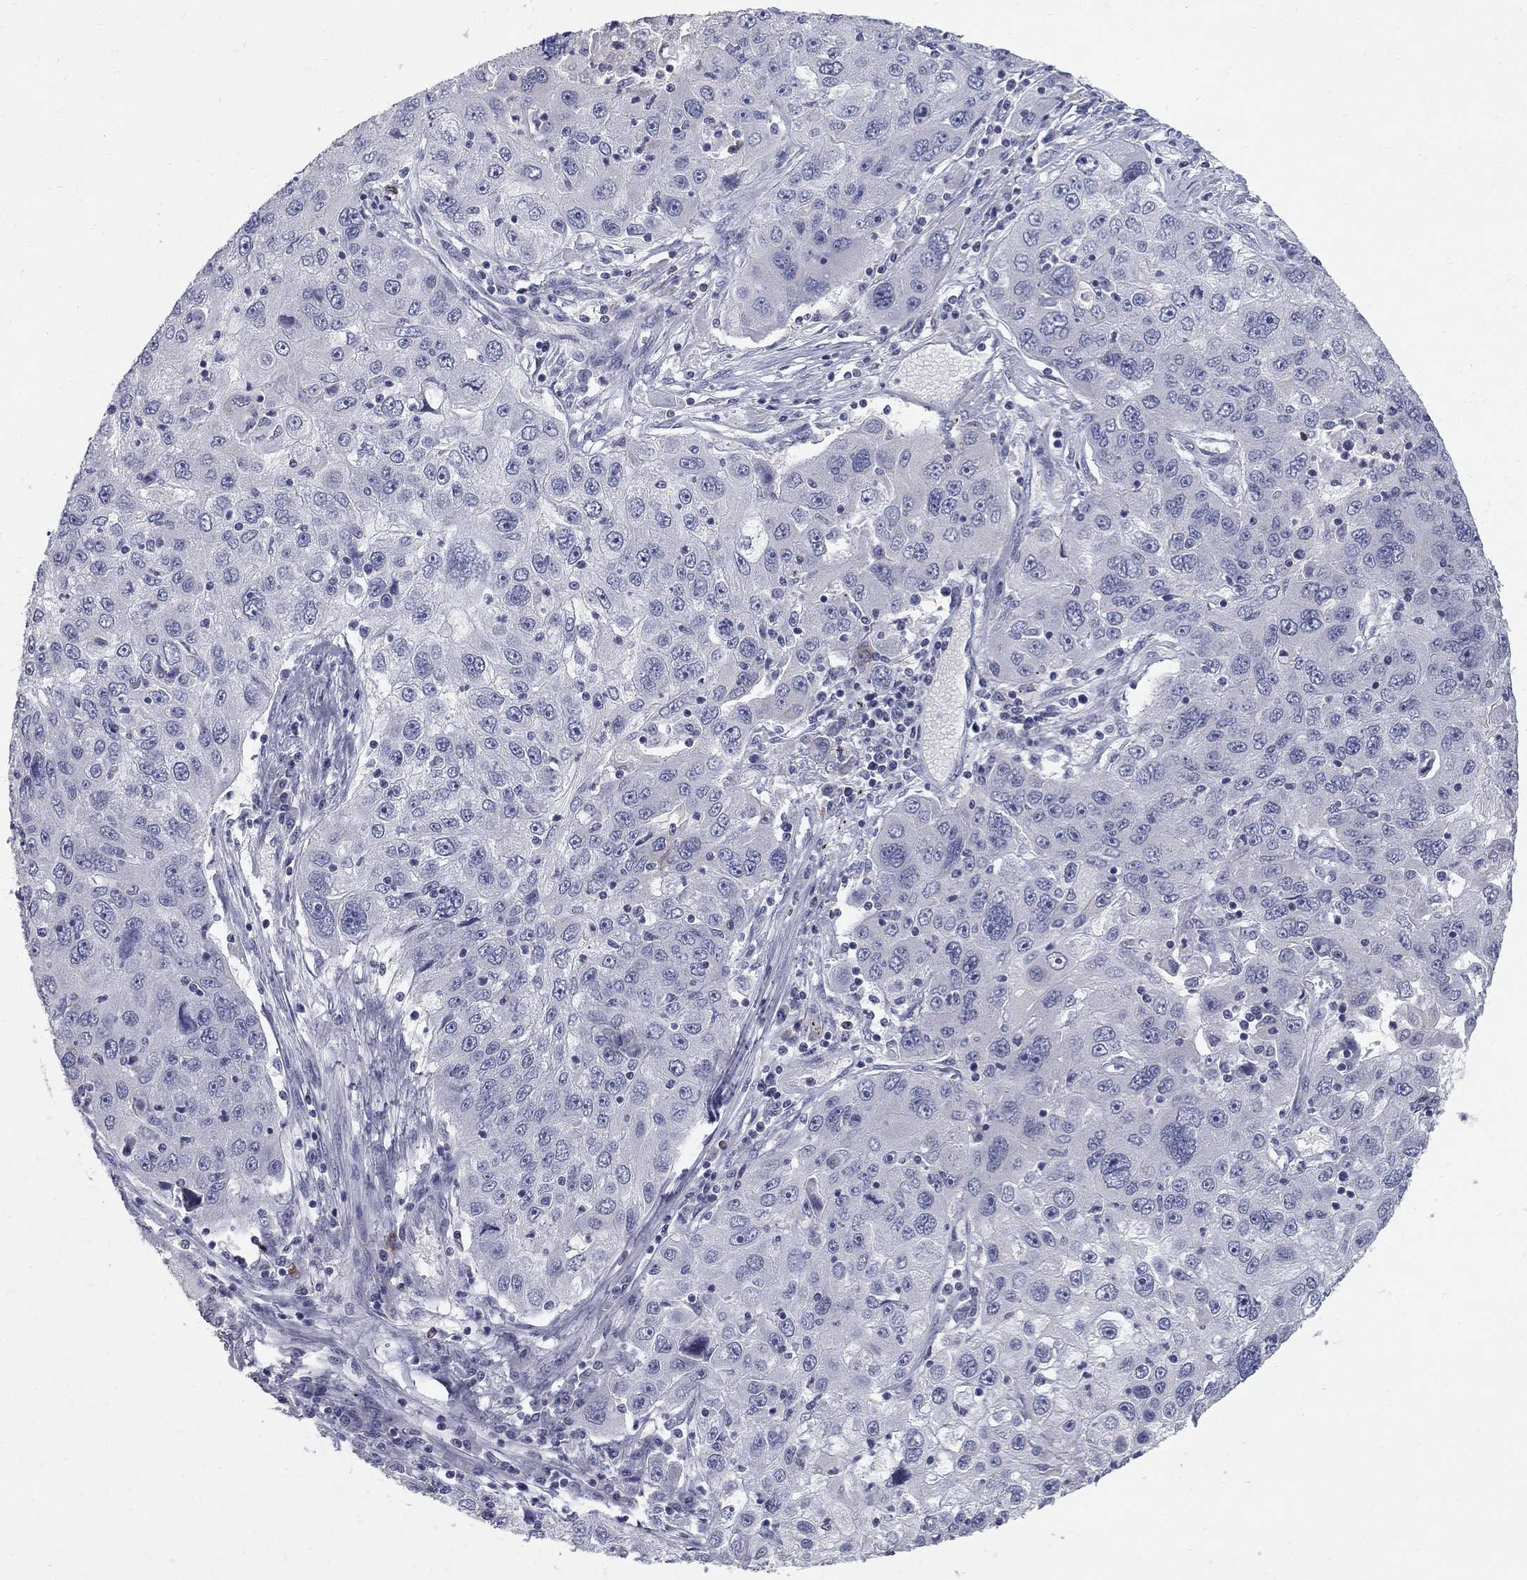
{"staining": {"intensity": "negative", "quantity": "none", "location": "none"}, "tissue": "stomach cancer", "cell_type": "Tumor cells", "image_type": "cancer", "snomed": [{"axis": "morphology", "description": "Adenocarcinoma, NOS"}, {"axis": "topography", "description": "Stomach"}], "caption": "Immunohistochemistry (IHC) micrograph of neoplastic tissue: stomach cancer (adenocarcinoma) stained with DAB (3,3'-diaminobenzidine) reveals no significant protein staining in tumor cells.", "gene": "NTRK2", "patient": {"sex": "male", "age": 56}}